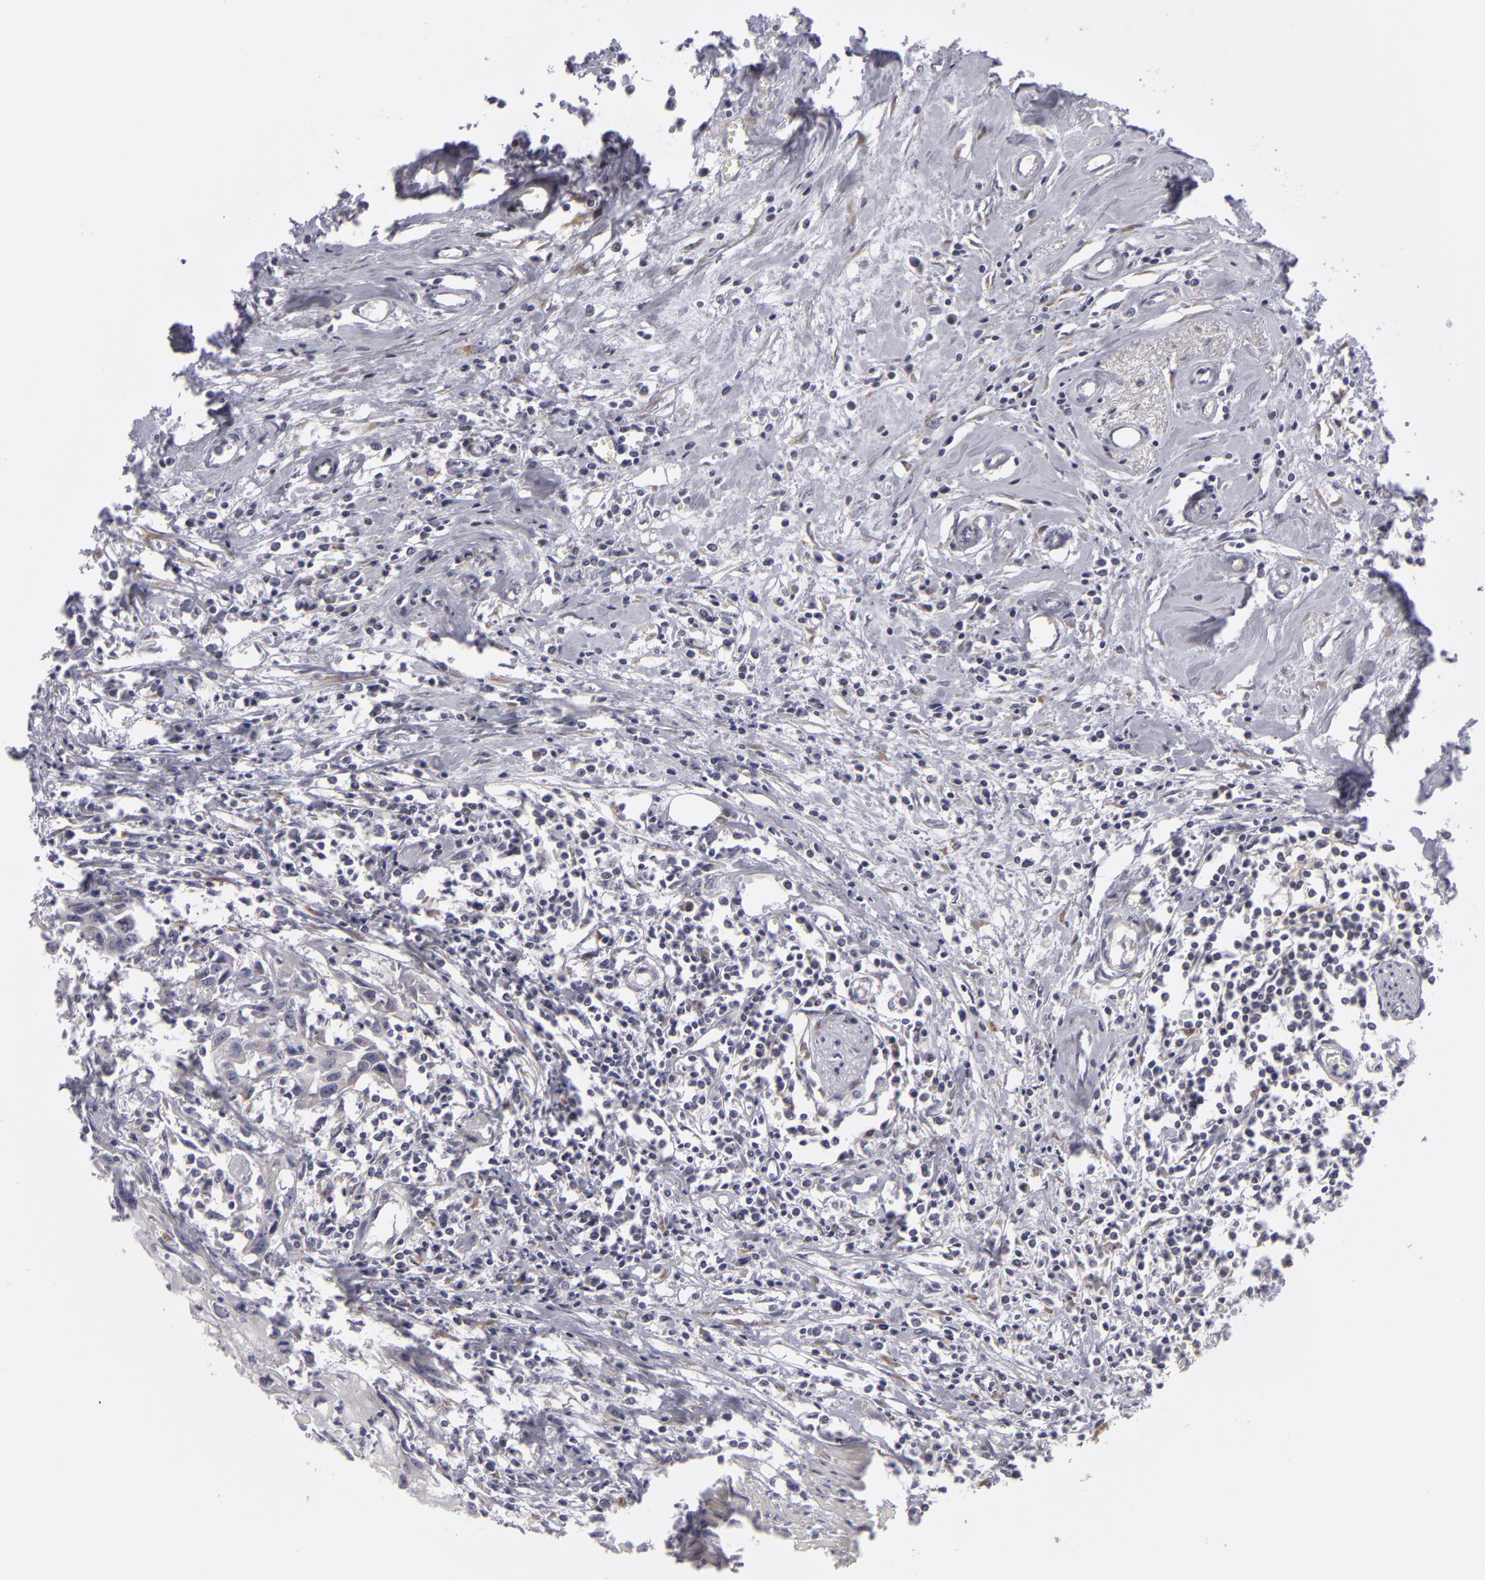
{"staining": {"intensity": "weak", "quantity": "<25%", "location": "cytoplasmic/membranous"}, "tissue": "urothelial cancer", "cell_type": "Tumor cells", "image_type": "cancer", "snomed": [{"axis": "morphology", "description": "Urothelial carcinoma, High grade"}, {"axis": "topography", "description": "Urinary bladder"}], "caption": "The IHC image has no significant staining in tumor cells of urothelial cancer tissue.", "gene": "ATP2B3", "patient": {"sex": "male", "age": 54}}